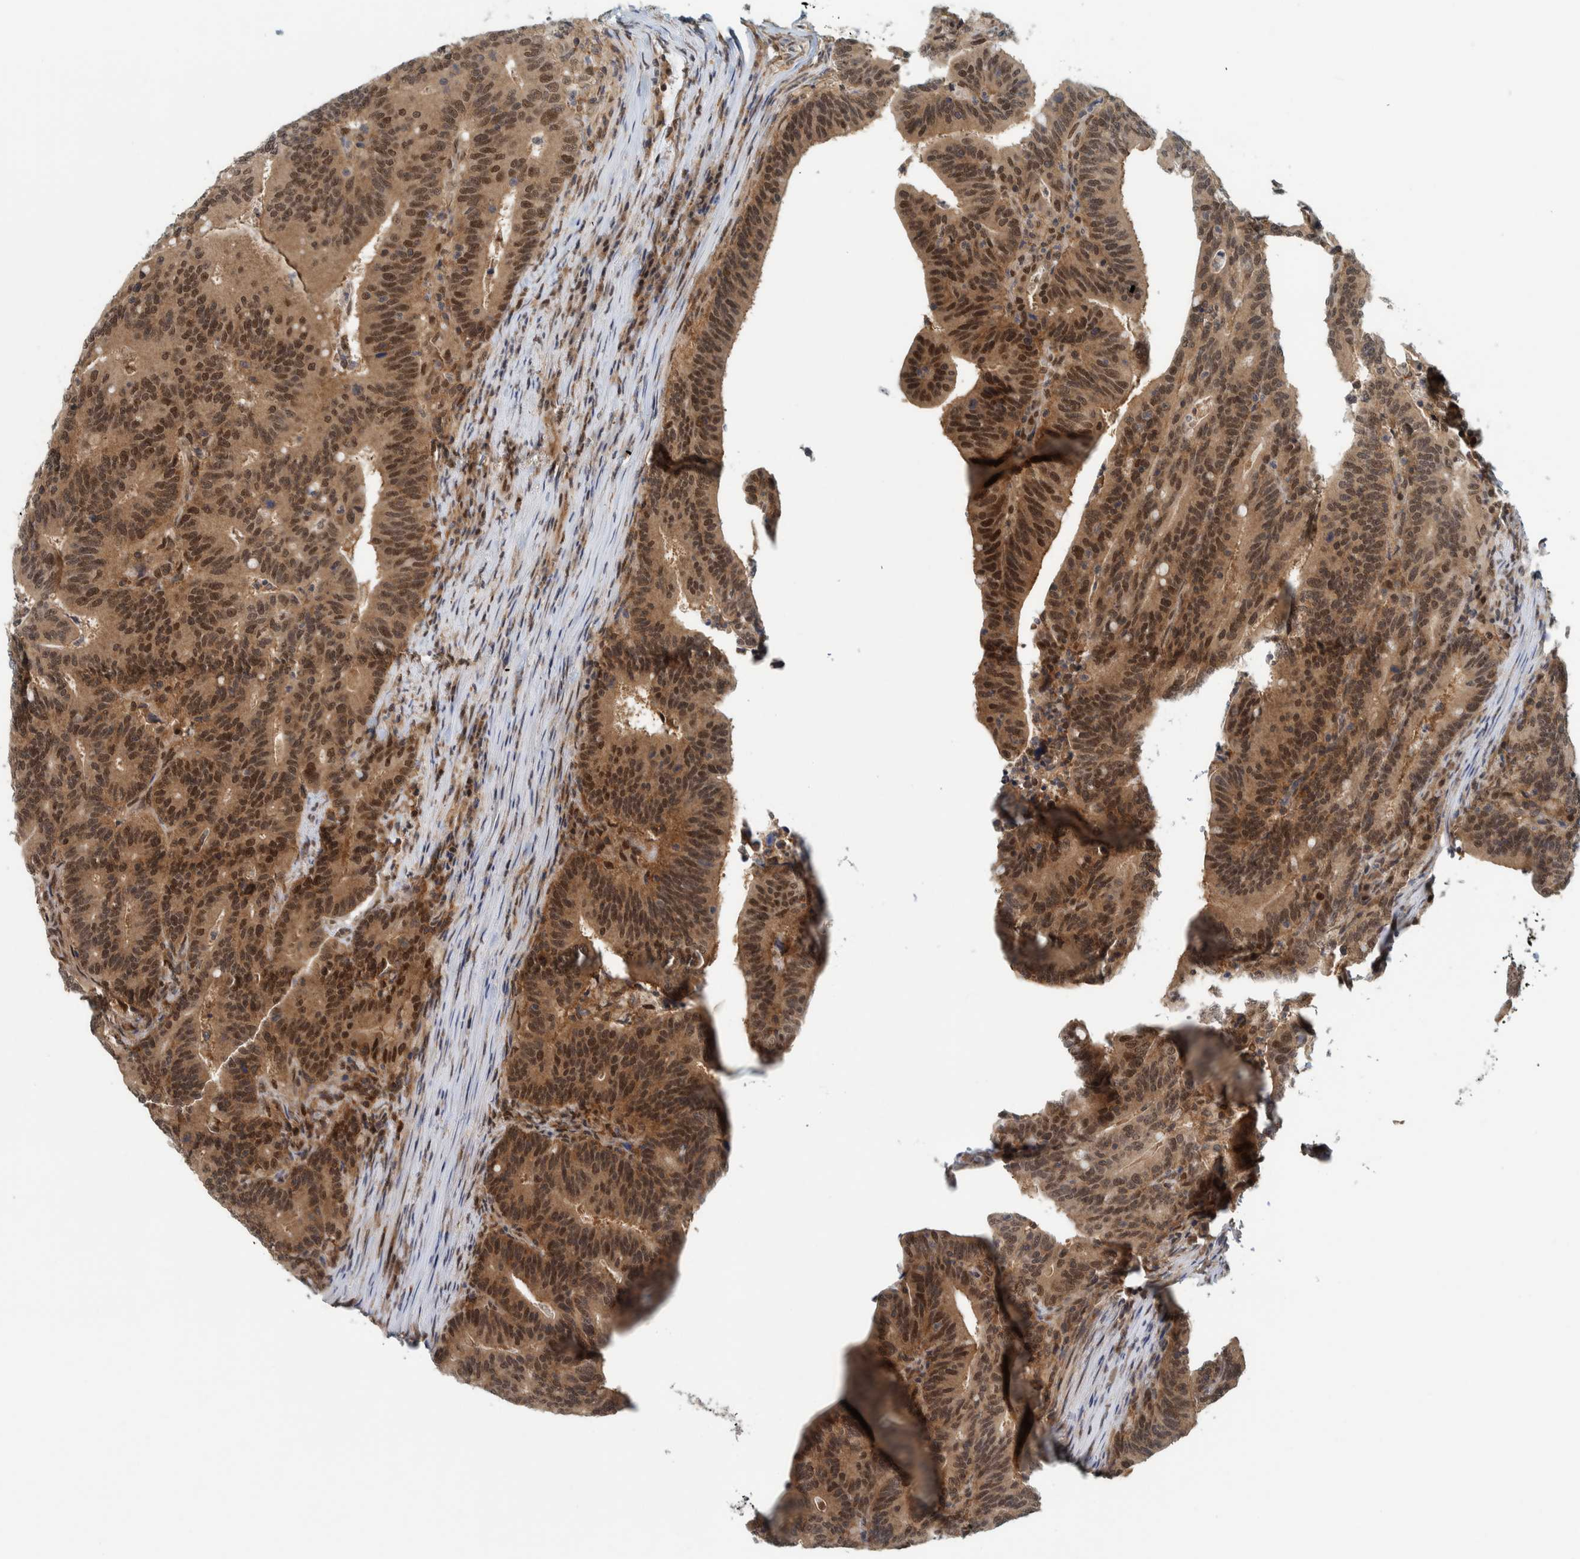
{"staining": {"intensity": "strong", "quantity": ">75%", "location": "cytoplasmic/membranous,nuclear"}, "tissue": "colorectal cancer", "cell_type": "Tumor cells", "image_type": "cancer", "snomed": [{"axis": "morphology", "description": "Adenocarcinoma, NOS"}, {"axis": "topography", "description": "Colon"}], "caption": "Immunohistochemical staining of human colorectal cancer (adenocarcinoma) shows high levels of strong cytoplasmic/membranous and nuclear expression in about >75% of tumor cells. The staining was performed using DAB (3,3'-diaminobenzidine) to visualize the protein expression in brown, while the nuclei were stained in blue with hematoxylin (Magnification: 20x).", "gene": "COPS3", "patient": {"sex": "female", "age": 66}}